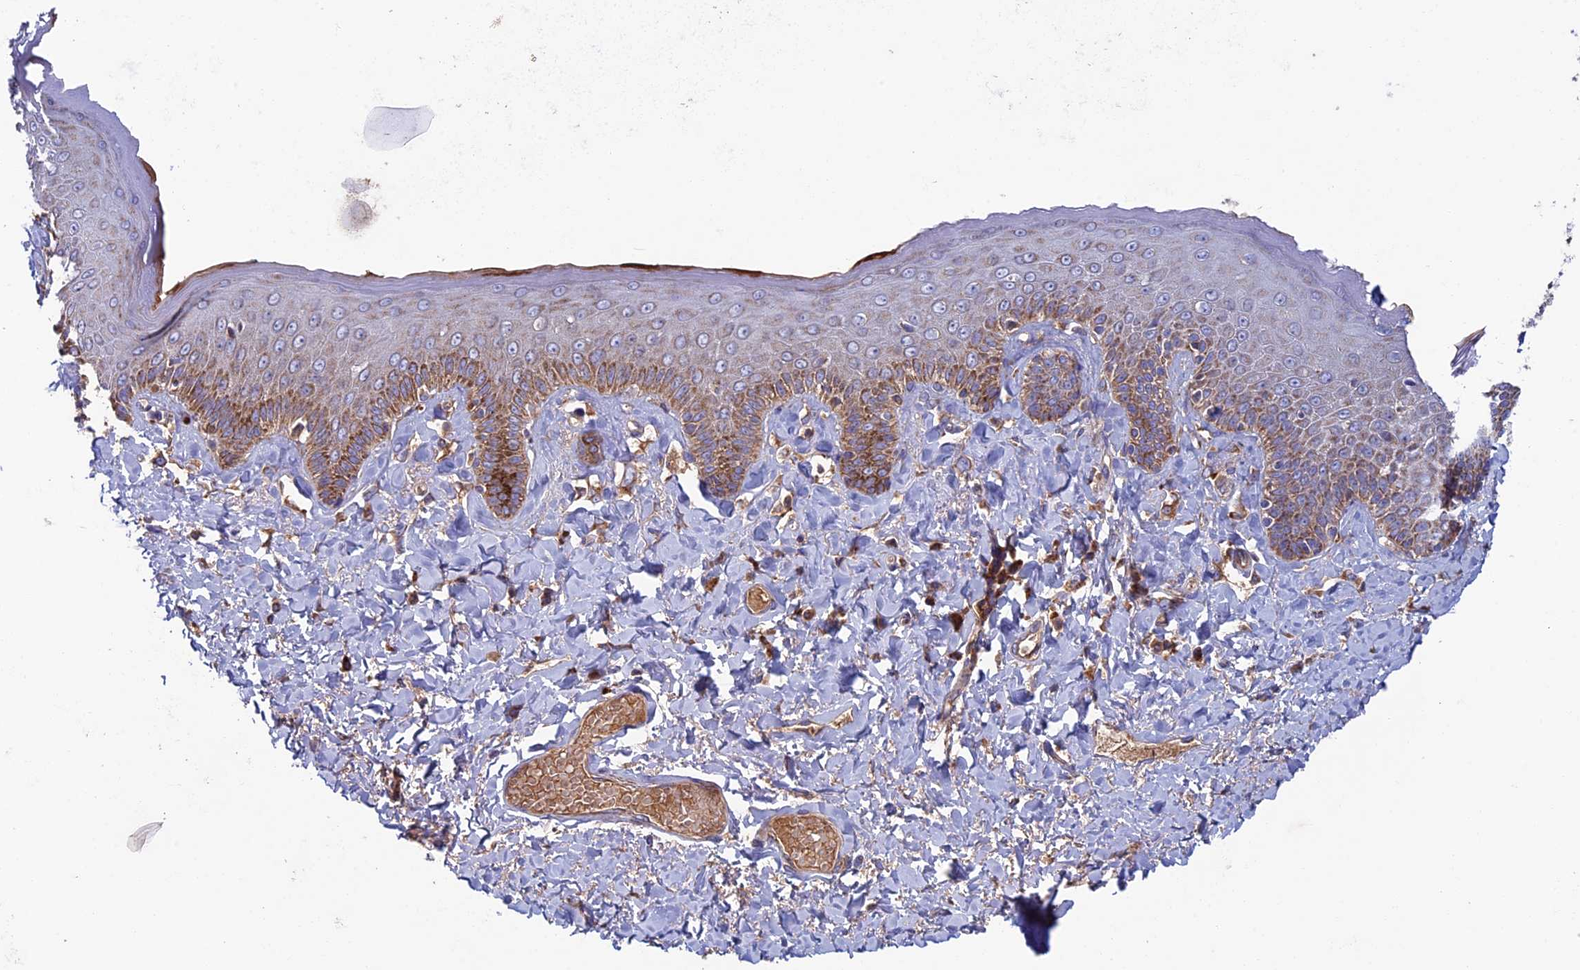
{"staining": {"intensity": "moderate", "quantity": "25%-75%", "location": "cytoplasmic/membranous"}, "tissue": "skin", "cell_type": "Epidermal cells", "image_type": "normal", "snomed": [{"axis": "morphology", "description": "Normal tissue, NOS"}, {"axis": "topography", "description": "Anal"}], "caption": "Protein staining of benign skin displays moderate cytoplasmic/membranous positivity in about 25%-75% of epidermal cells.", "gene": "SLC15A5", "patient": {"sex": "male", "age": 69}}